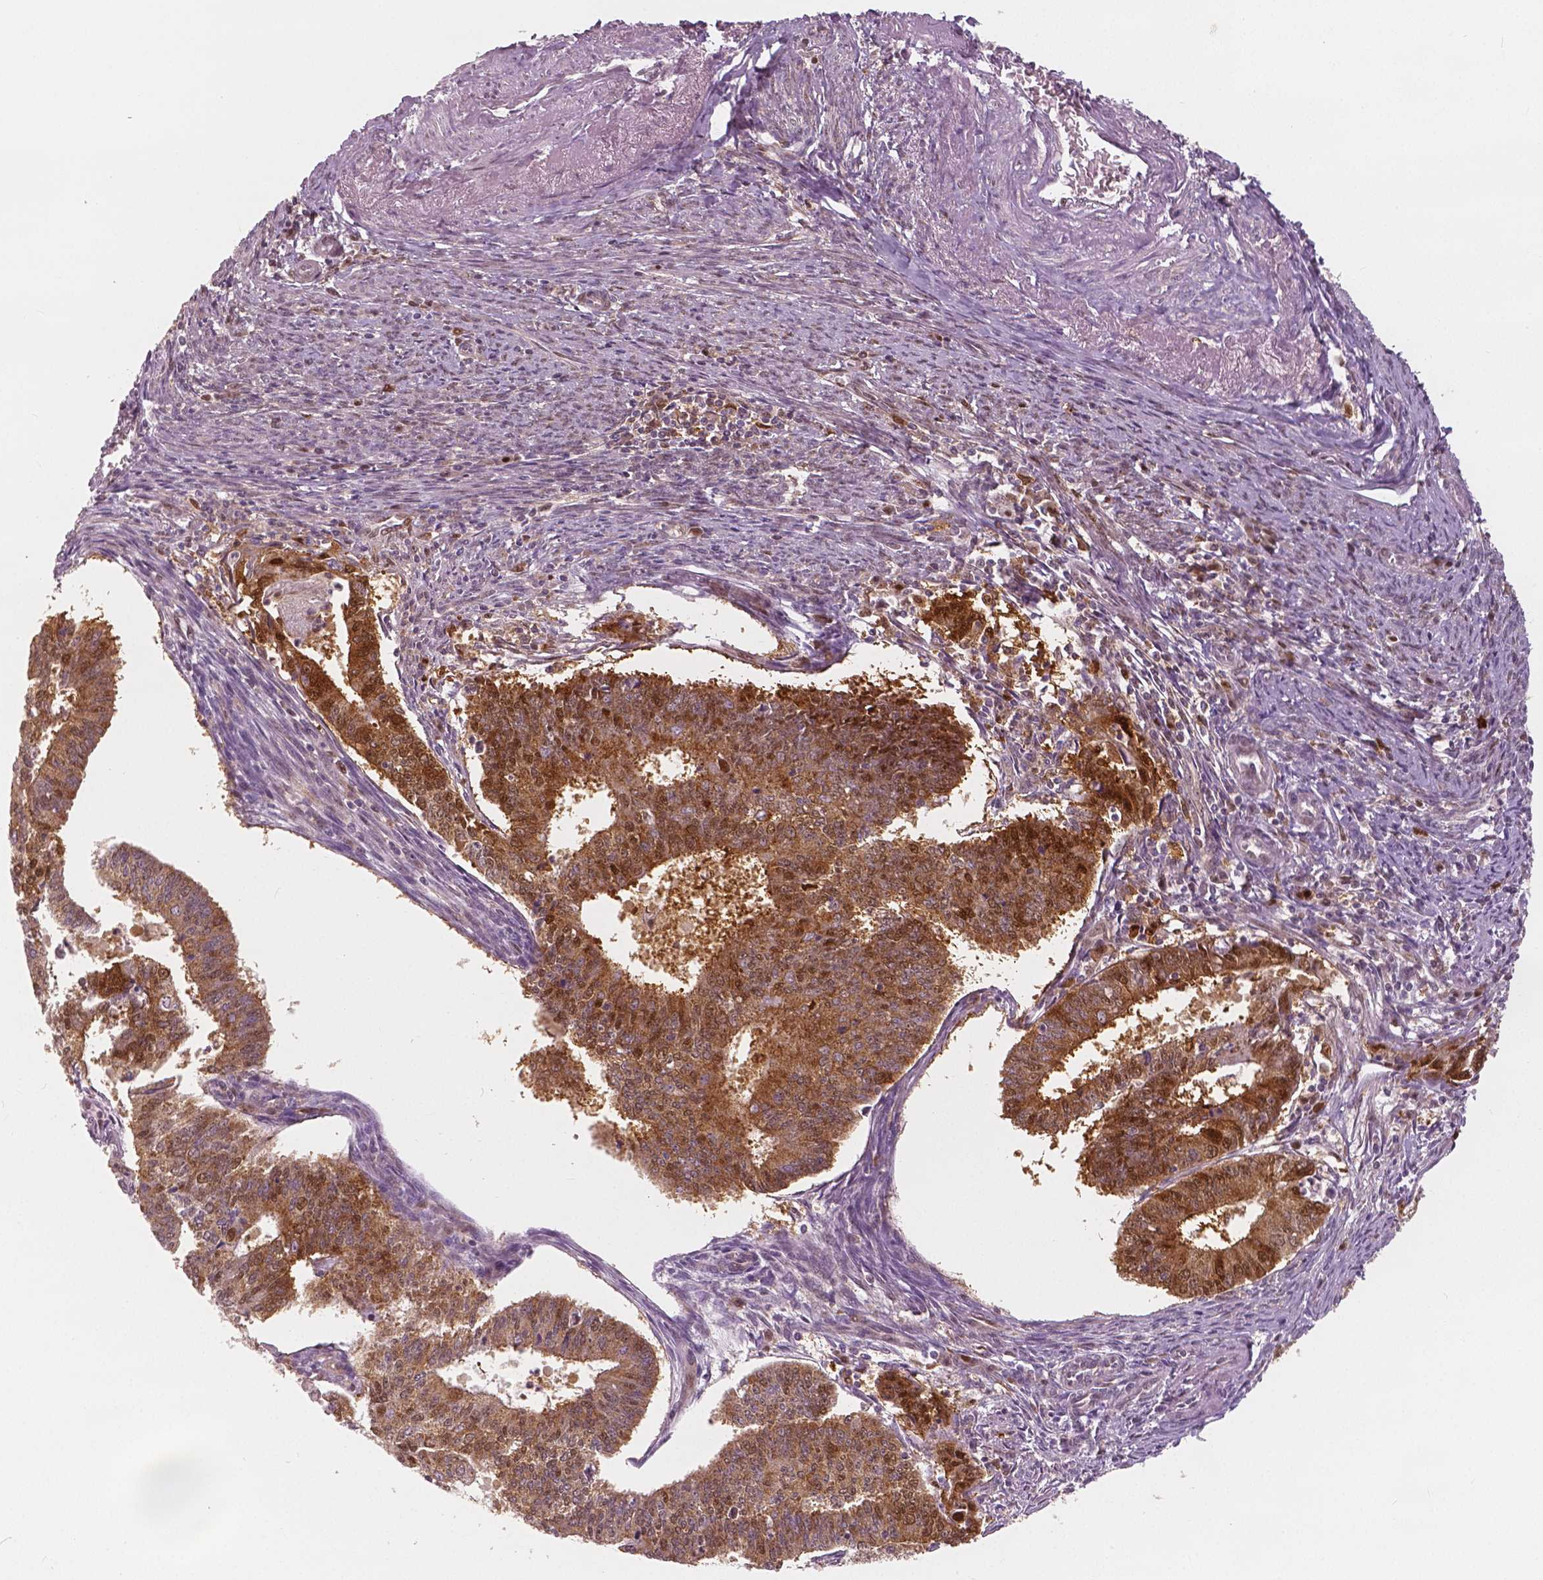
{"staining": {"intensity": "strong", "quantity": ">75%", "location": "cytoplasmic/membranous,nuclear"}, "tissue": "endometrial cancer", "cell_type": "Tumor cells", "image_type": "cancer", "snomed": [{"axis": "morphology", "description": "Adenocarcinoma, NOS"}, {"axis": "topography", "description": "Endometrium"}], "caption": "Human adenocarcinoma (endometrial) stained with a brown dye displays strong cytoplasmic/membranous and nuclear positive positivity in approximately >75% of tumor cells.", "gene": "SQSTM1", "patient": {"sex": "female", "age": 61}}